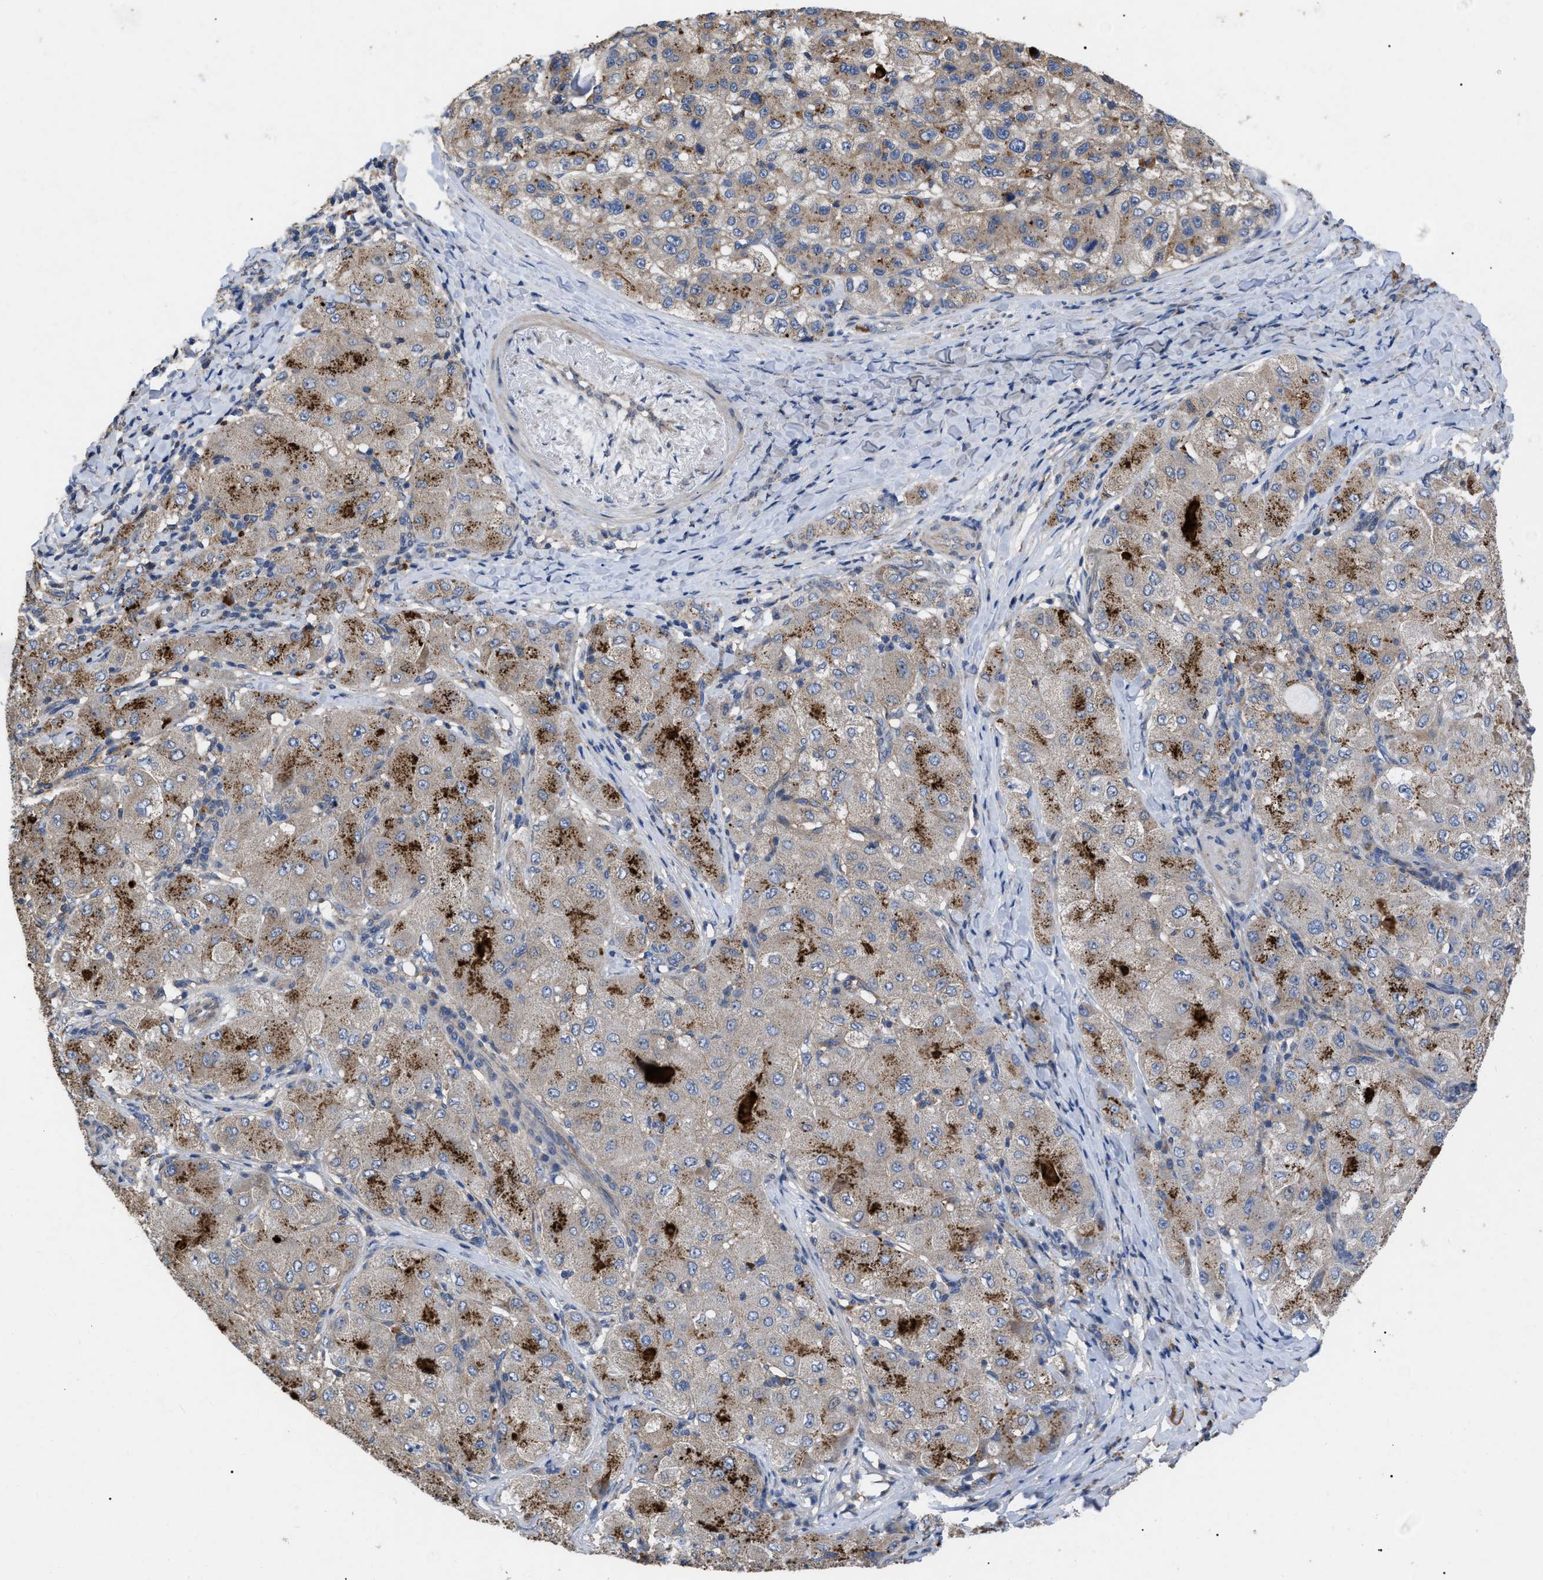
{"staining": {"intensity": "negative", "quantity": "none", "location": "none"}, "tissue": "liver cancer", "cell_type": "Tumor cells", "image_type": "cancer", "snomed": [{"axis": "morphology", "description": "Carcinoma, Hepatocellular, NOS"}, {"axis": "topography", "description": "Liver"}], "caption": "Tumor cells show no significant staining in hepatocellular carcinoma (liver). (Stains: DAB (3,3'-diaminobenzidine) IHC with hematoxylin counter stain, Microscopy: brightfield microscopy at high magnification).", "gene": "FAM171A2", "patient": {"sex": "male", "age": 80}}